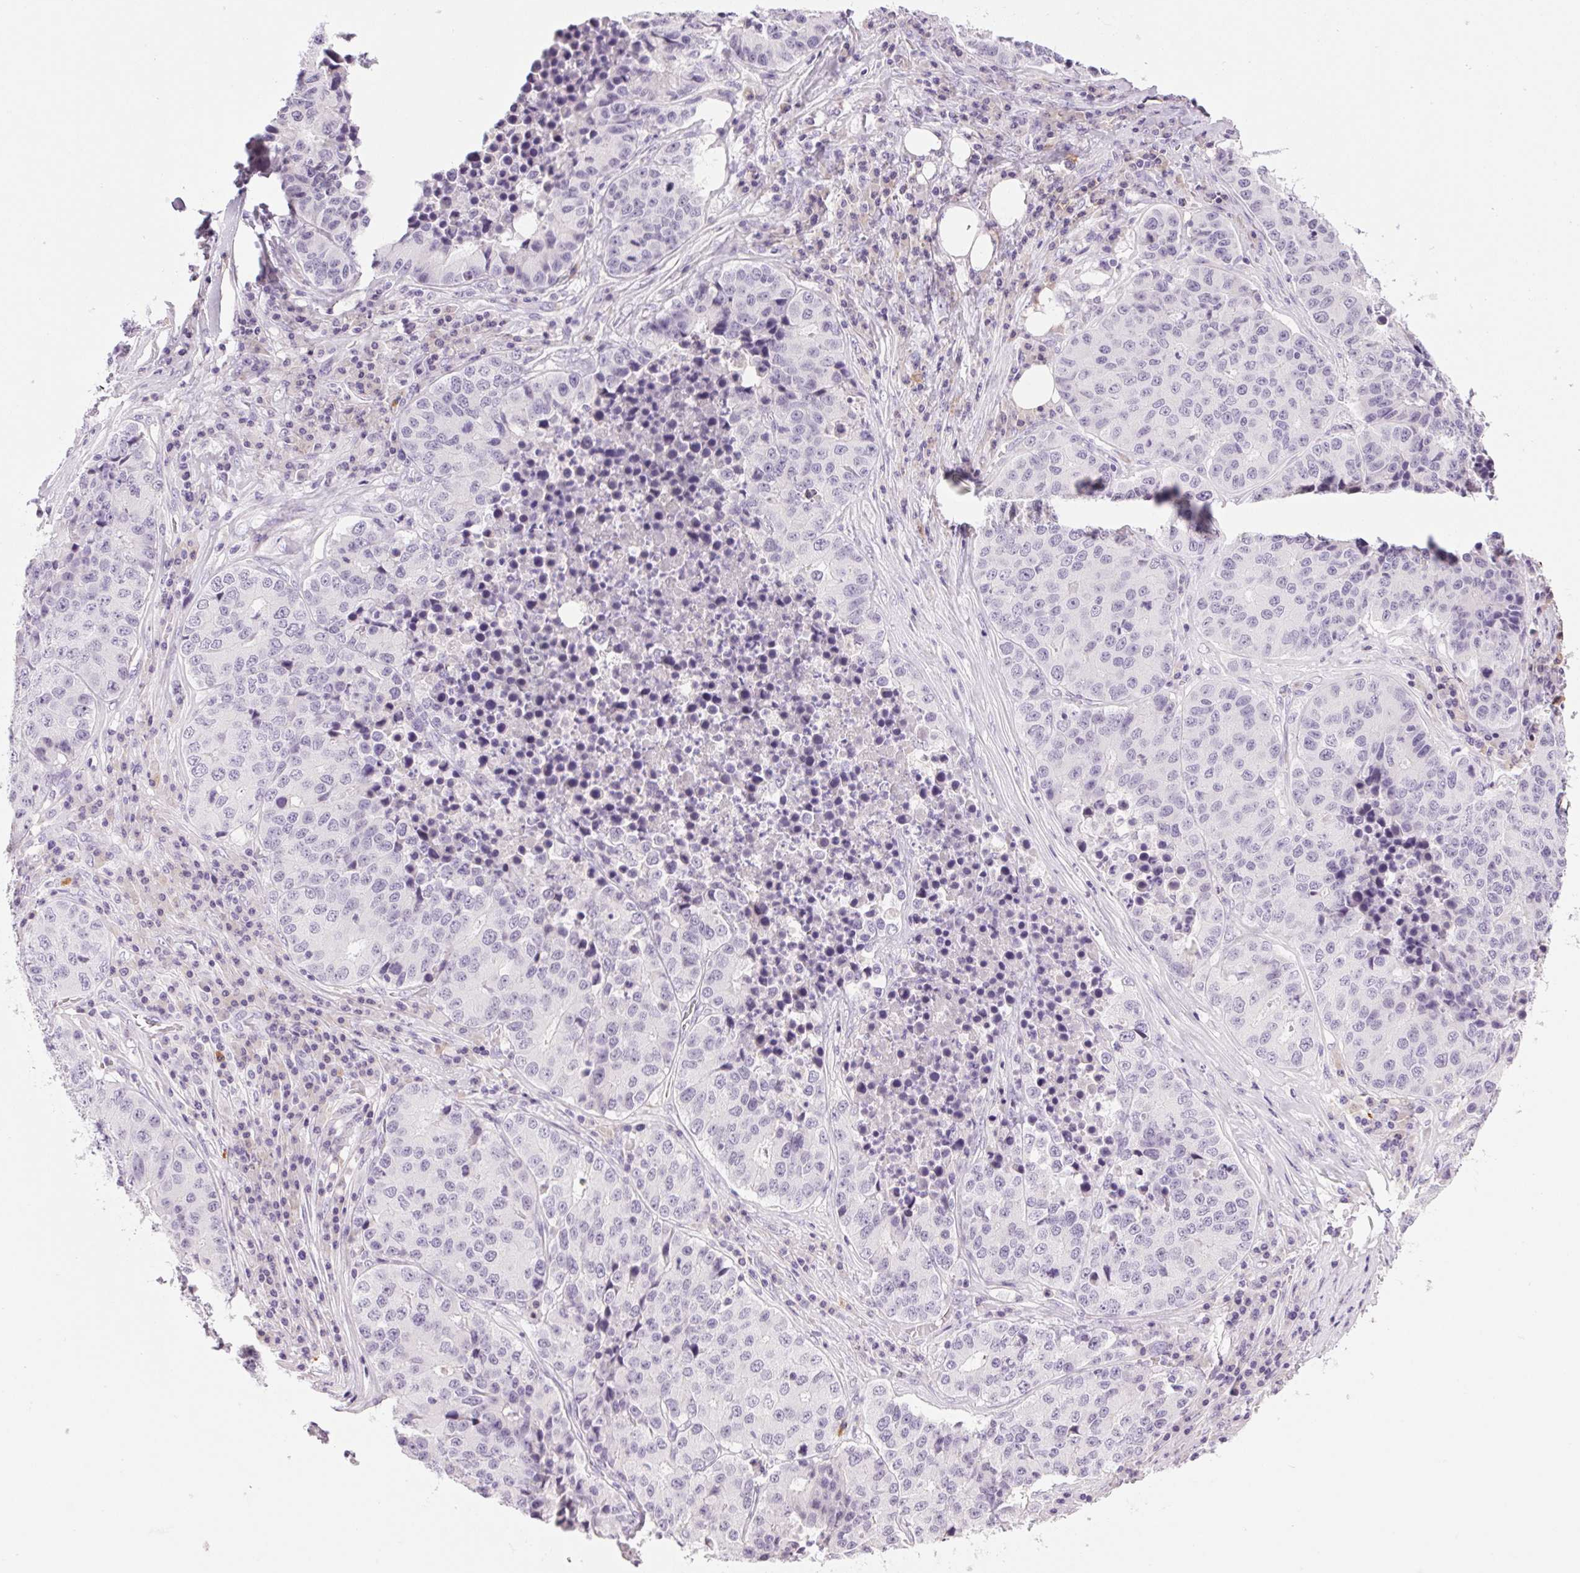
{"staining": {"intensity": "negative", "quantity": "none", "location": "none"}, "tissue": "stomach cancer", "cell_type": "Tumor cells", "image_type": "cancer", "snomed": [{"axis": "morphology", "description": "Adenocarcinoma, NOS"}, {"axis": "topography", "description": "Stomach"}], "caption": "Immunohistochemistry (IHC) photomicrograph of neoplastic tissue: human stomach adenocarcinoma stained with DAB shows no significant protein positivity in tumor cells. (DAB immunohistochemistry (IHC), high magnification).", "gene": "IFIT1B", "patient": {"sex": "male", "age": 71}}